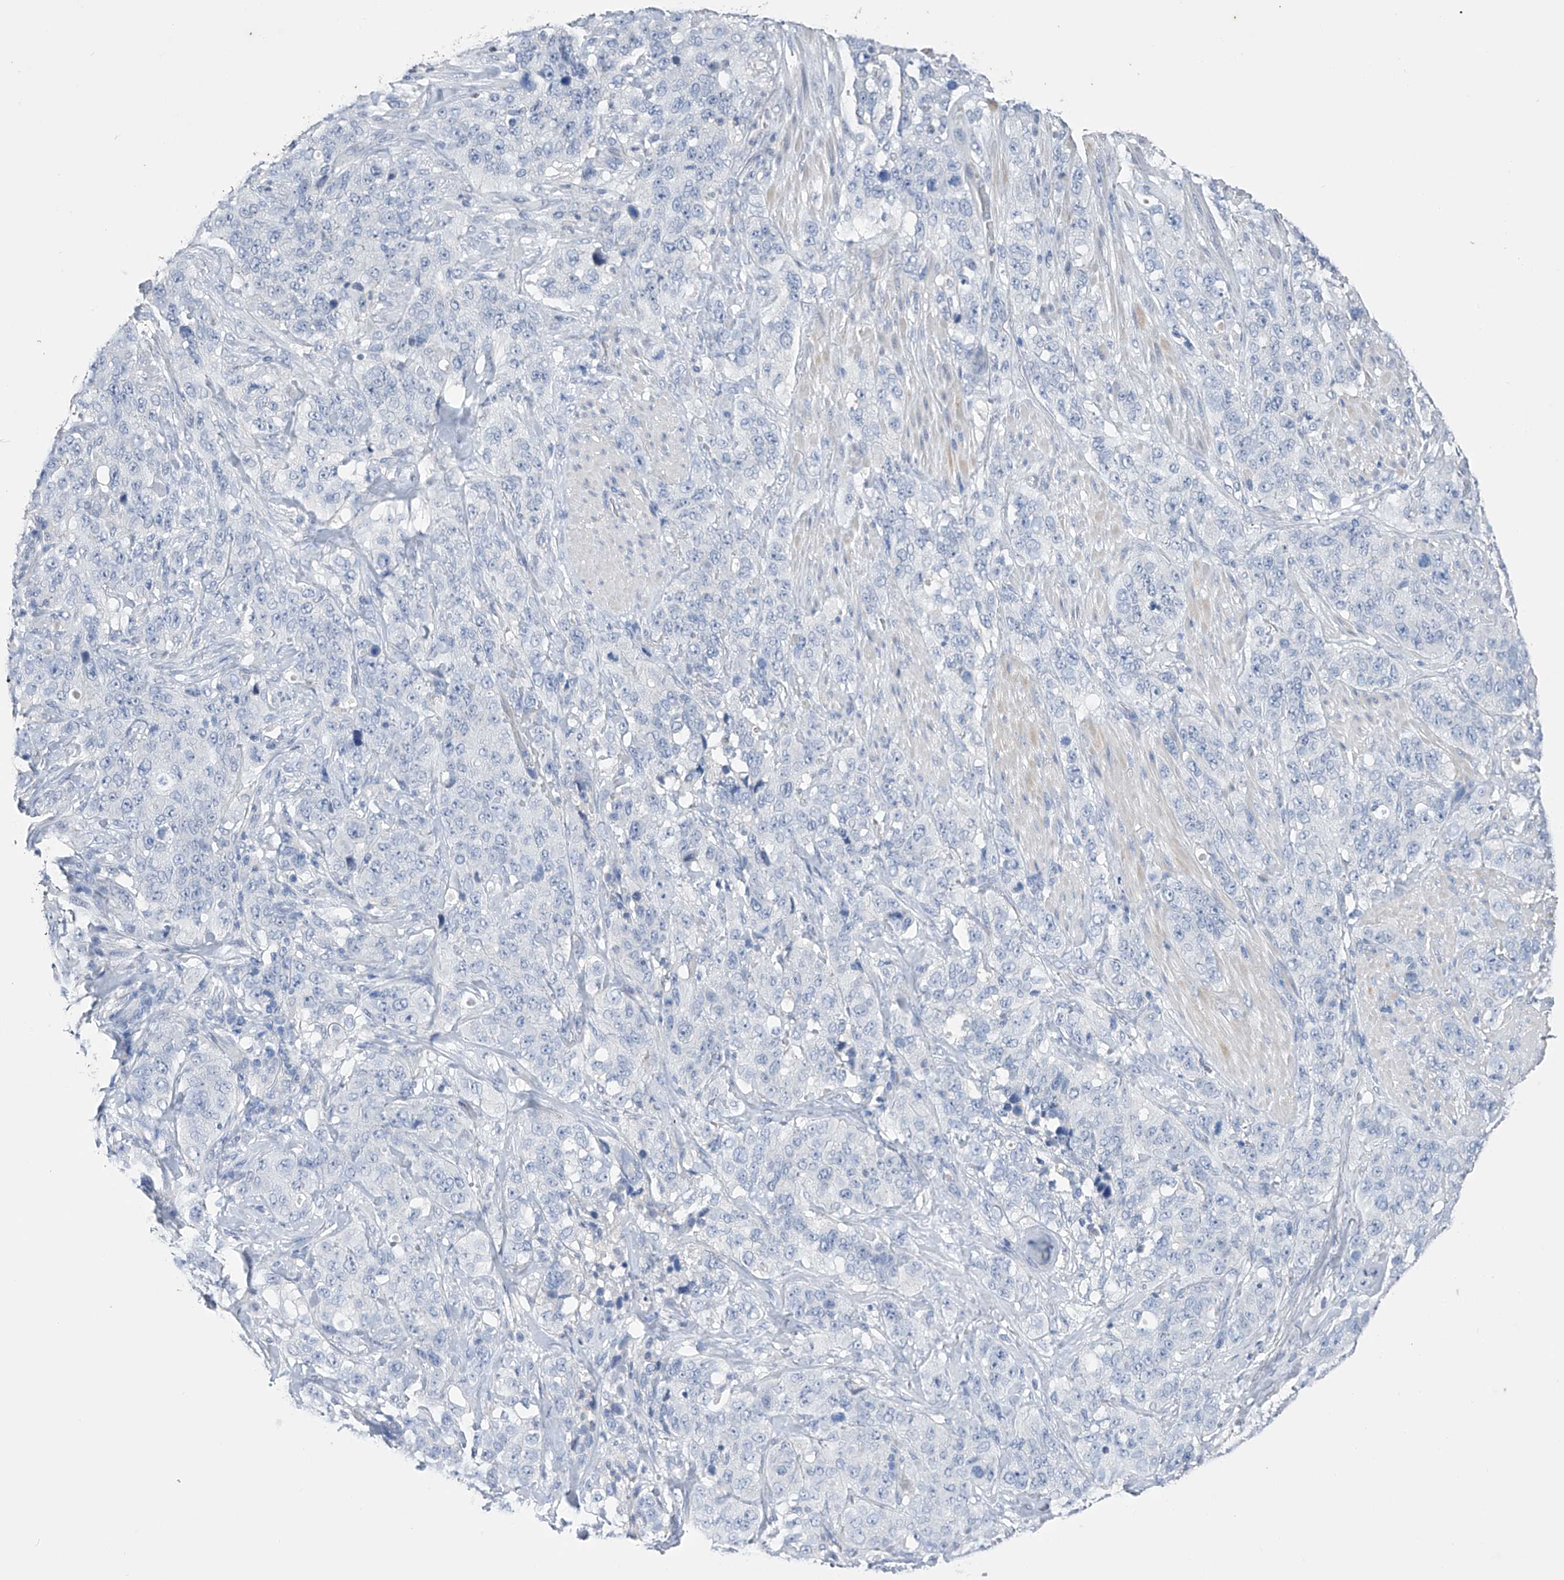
{"staining": {"intensity": "negative", "quantity": "none", "location": "none"}, "tissue": "stomach cancer", "cell_type": "Tumor cells", "image_type": "cancer", "snomed": [{"axis": "morphology", "description": "Adenocarcinoma, NOS"}, {"axis": "topography", "description": "Stomach"}], "caption": "Immunohistochemical staining of human stomach adenocarcinoma shows no significant expression in tumor cells.", "gene": "ADRA1A", "patient": {"sex": "male", "age": 48}}